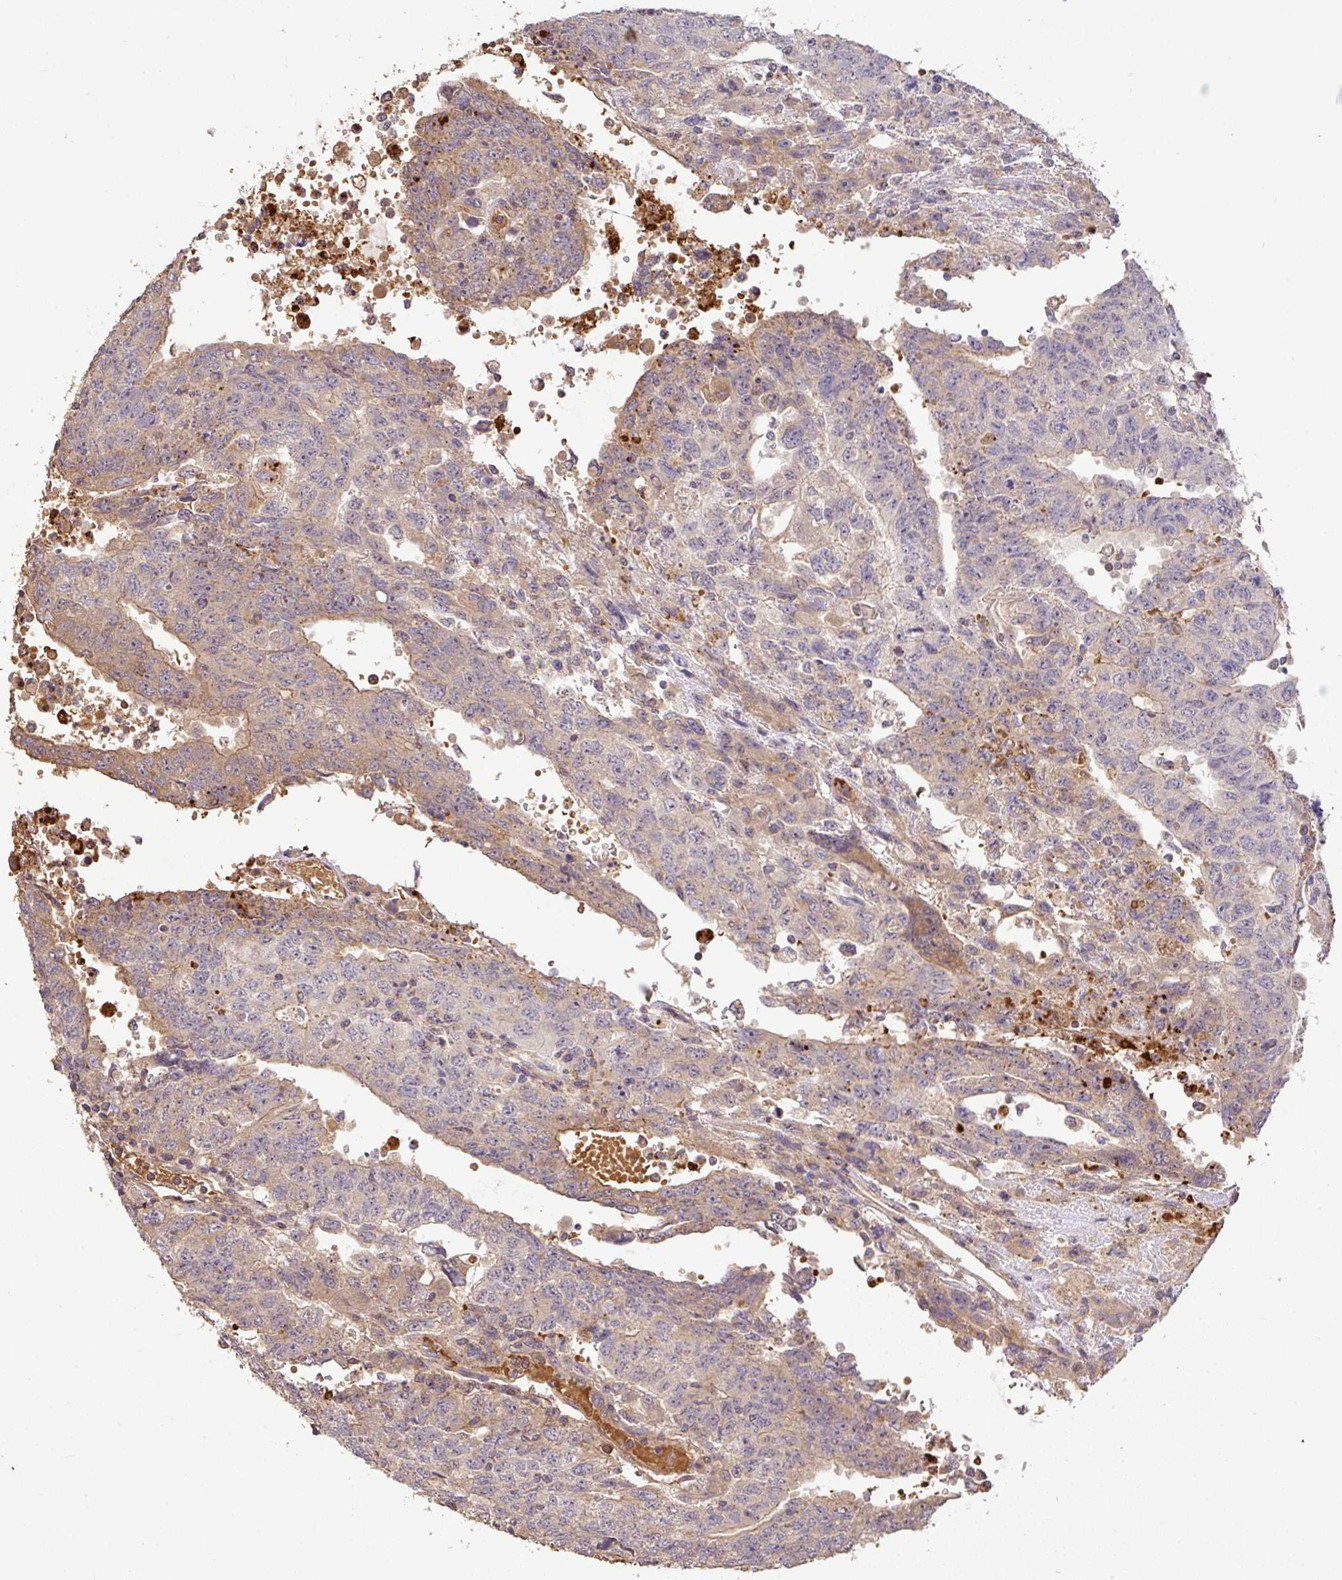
{"staining": {"intensity": "weak", "quantity": "<25%", "location": "cytoplasmic/membranous"}, "tissue": "testis cancer", "cell_type": "Tumor cells", "image_type": "cancer", "snomed": [{"axis": "morphology", "description": "Carcinoma, Embryonal, NOS"}, {"axis": "topography", "description": "Testis"}], "caption": "Testis cancer (embryonal carcinoma) was stained to show a protein in brown. There is no significant positivity in tumor cells.", "gene": "C1QTNF9B", "patient": {"sex": "male", "age": 34}}